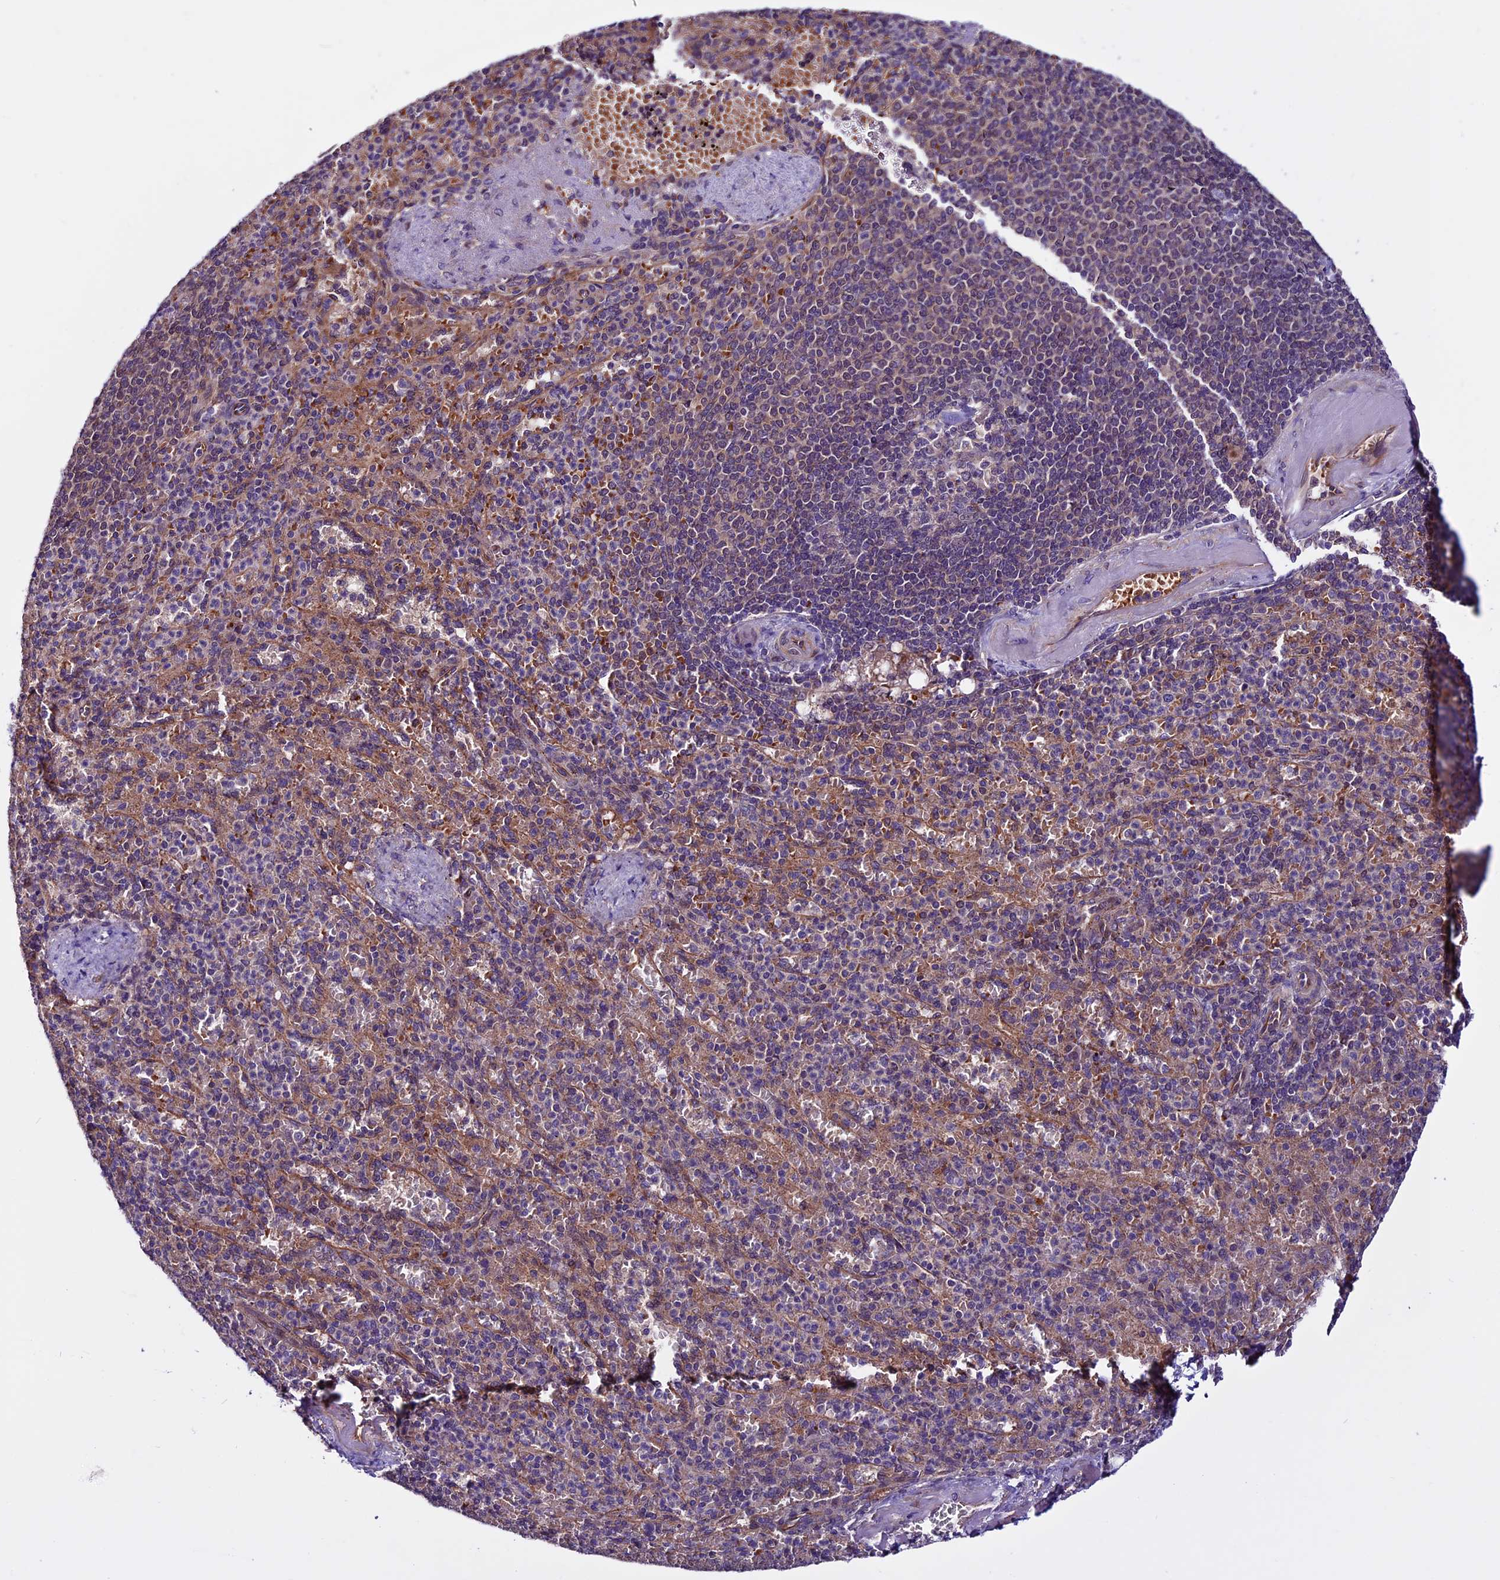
{"staining": {"intensity": "moderate", "quantity": "<25%", "location": "cytoplasmic/membranous"}, "tissue": "spleen", "cell_type": "Cells in red pulp", "image_type": "normal", "snomed": [{"axis": "morphology", "description": "Normal tissue, NOS"}, {"axis": "topography", "description": "Spleen"}], "caption": "The immunohistochemical stain labels moderate cytoplasmic/membranous staining in cells in red pulp of unremarkable spleen. (brown staining indicates protein expression, while blue staining denotes nuclei).", "gene": "RINL", "patient": {"sex": "female", "age": 74}}